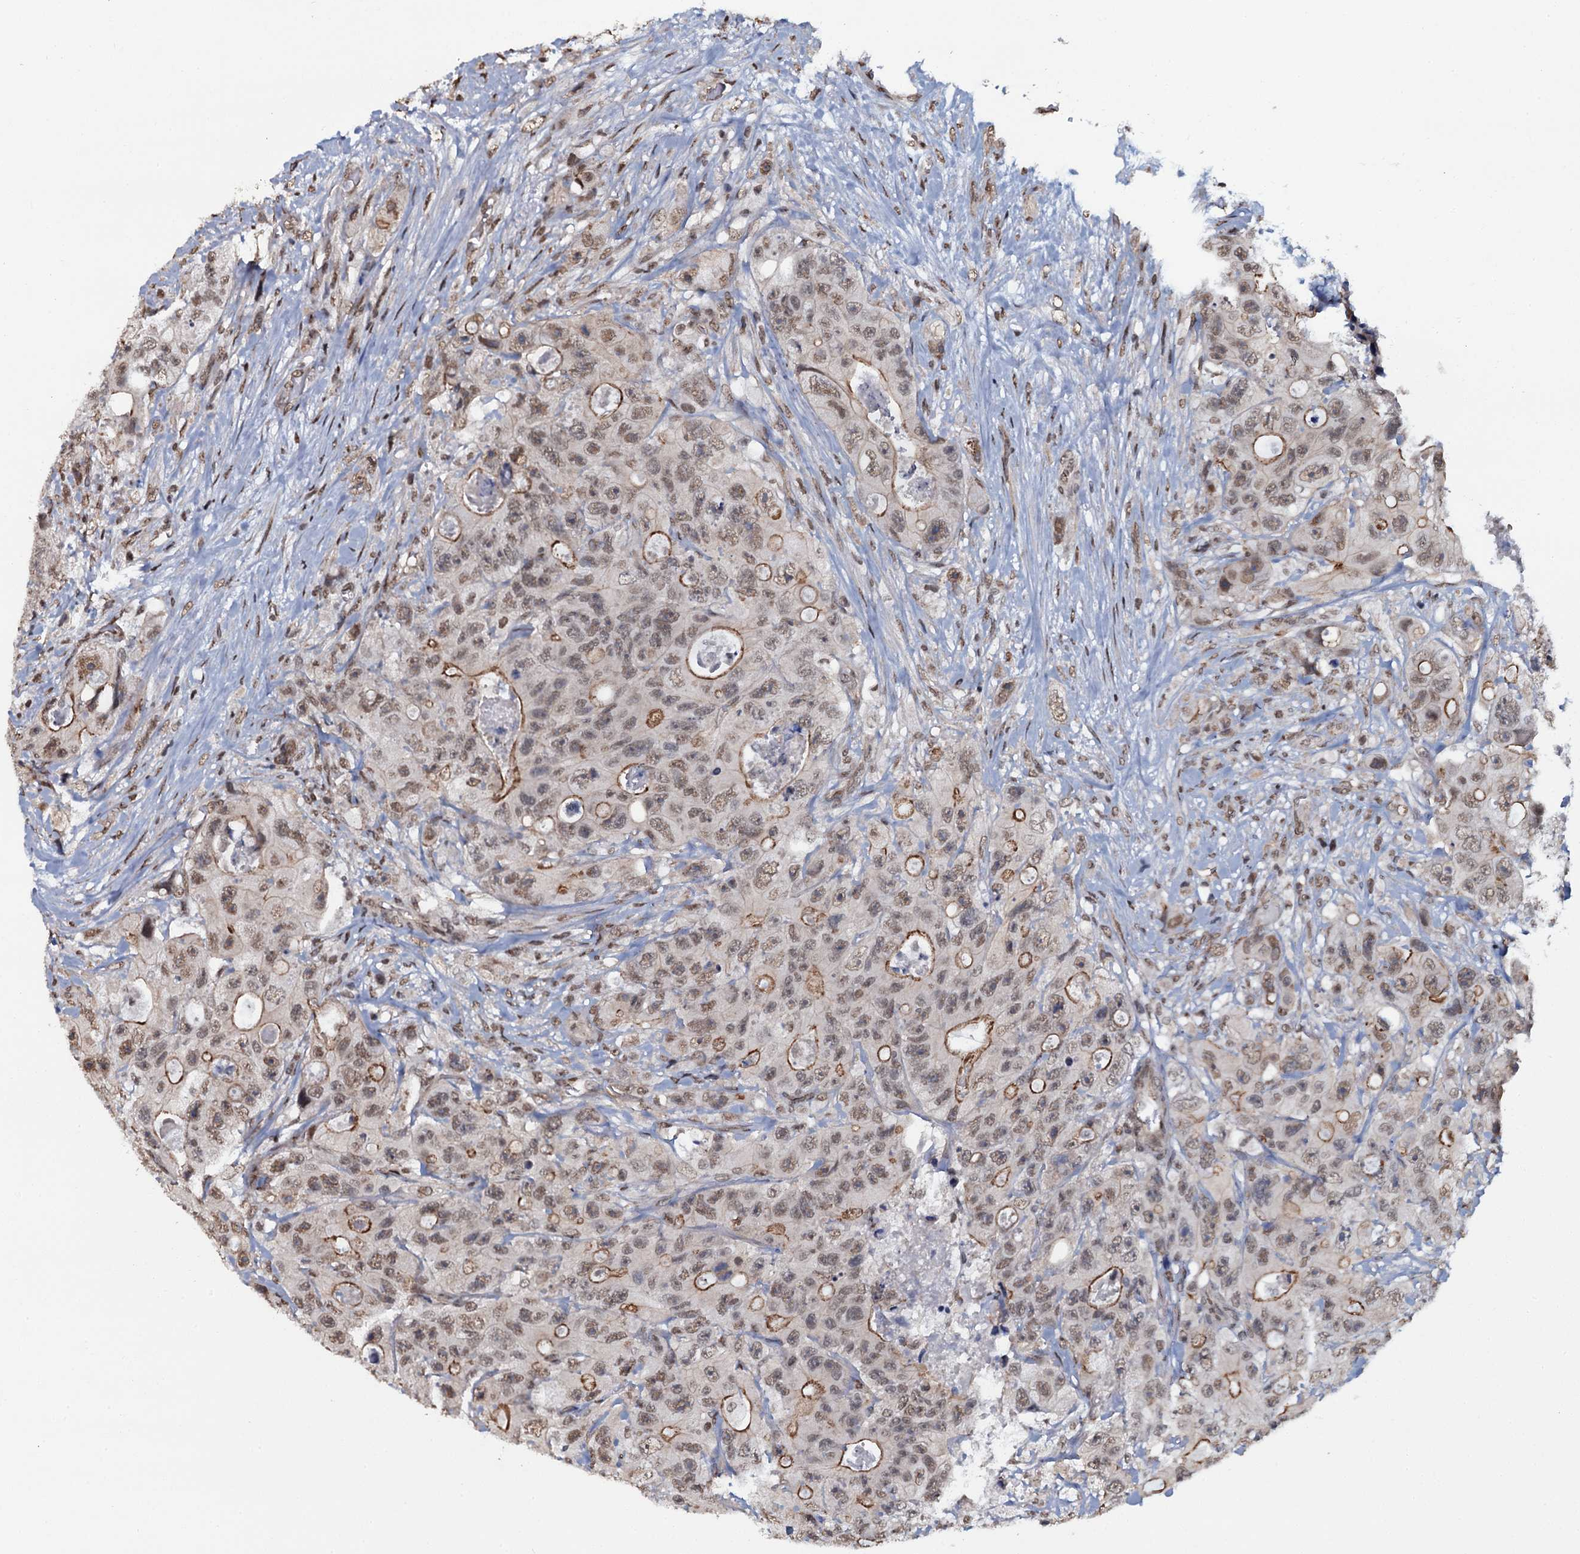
{"staining": {"intensity": "moderate", "quantity": ">75%", "location": "cytoplasmic/membranous,nuclear"}, "tissue": "colorectal cancer", "cell_type": "Tumor cells", "image_type": "cancer", "snomed": [{"axis": "morphology", "description": "Adenocarcinoma, NOS"}, {"axis": "topography", "description": "Colon"}], "caption": "DAB (3,3'-diaminobenzidine) immunohistochemical staining of adenocarcinoma (colorectal) displays moderate cytoplasmic/membranous and nuclear protein positivity in approximately >75% of tumor cells. (DAB (3,3'-diaminobenzidine) IHC, brown staining for protein, blue staining for nuclei).", "gene": "SH2D4B", "patient": {"sex": "female", "age": 46}}